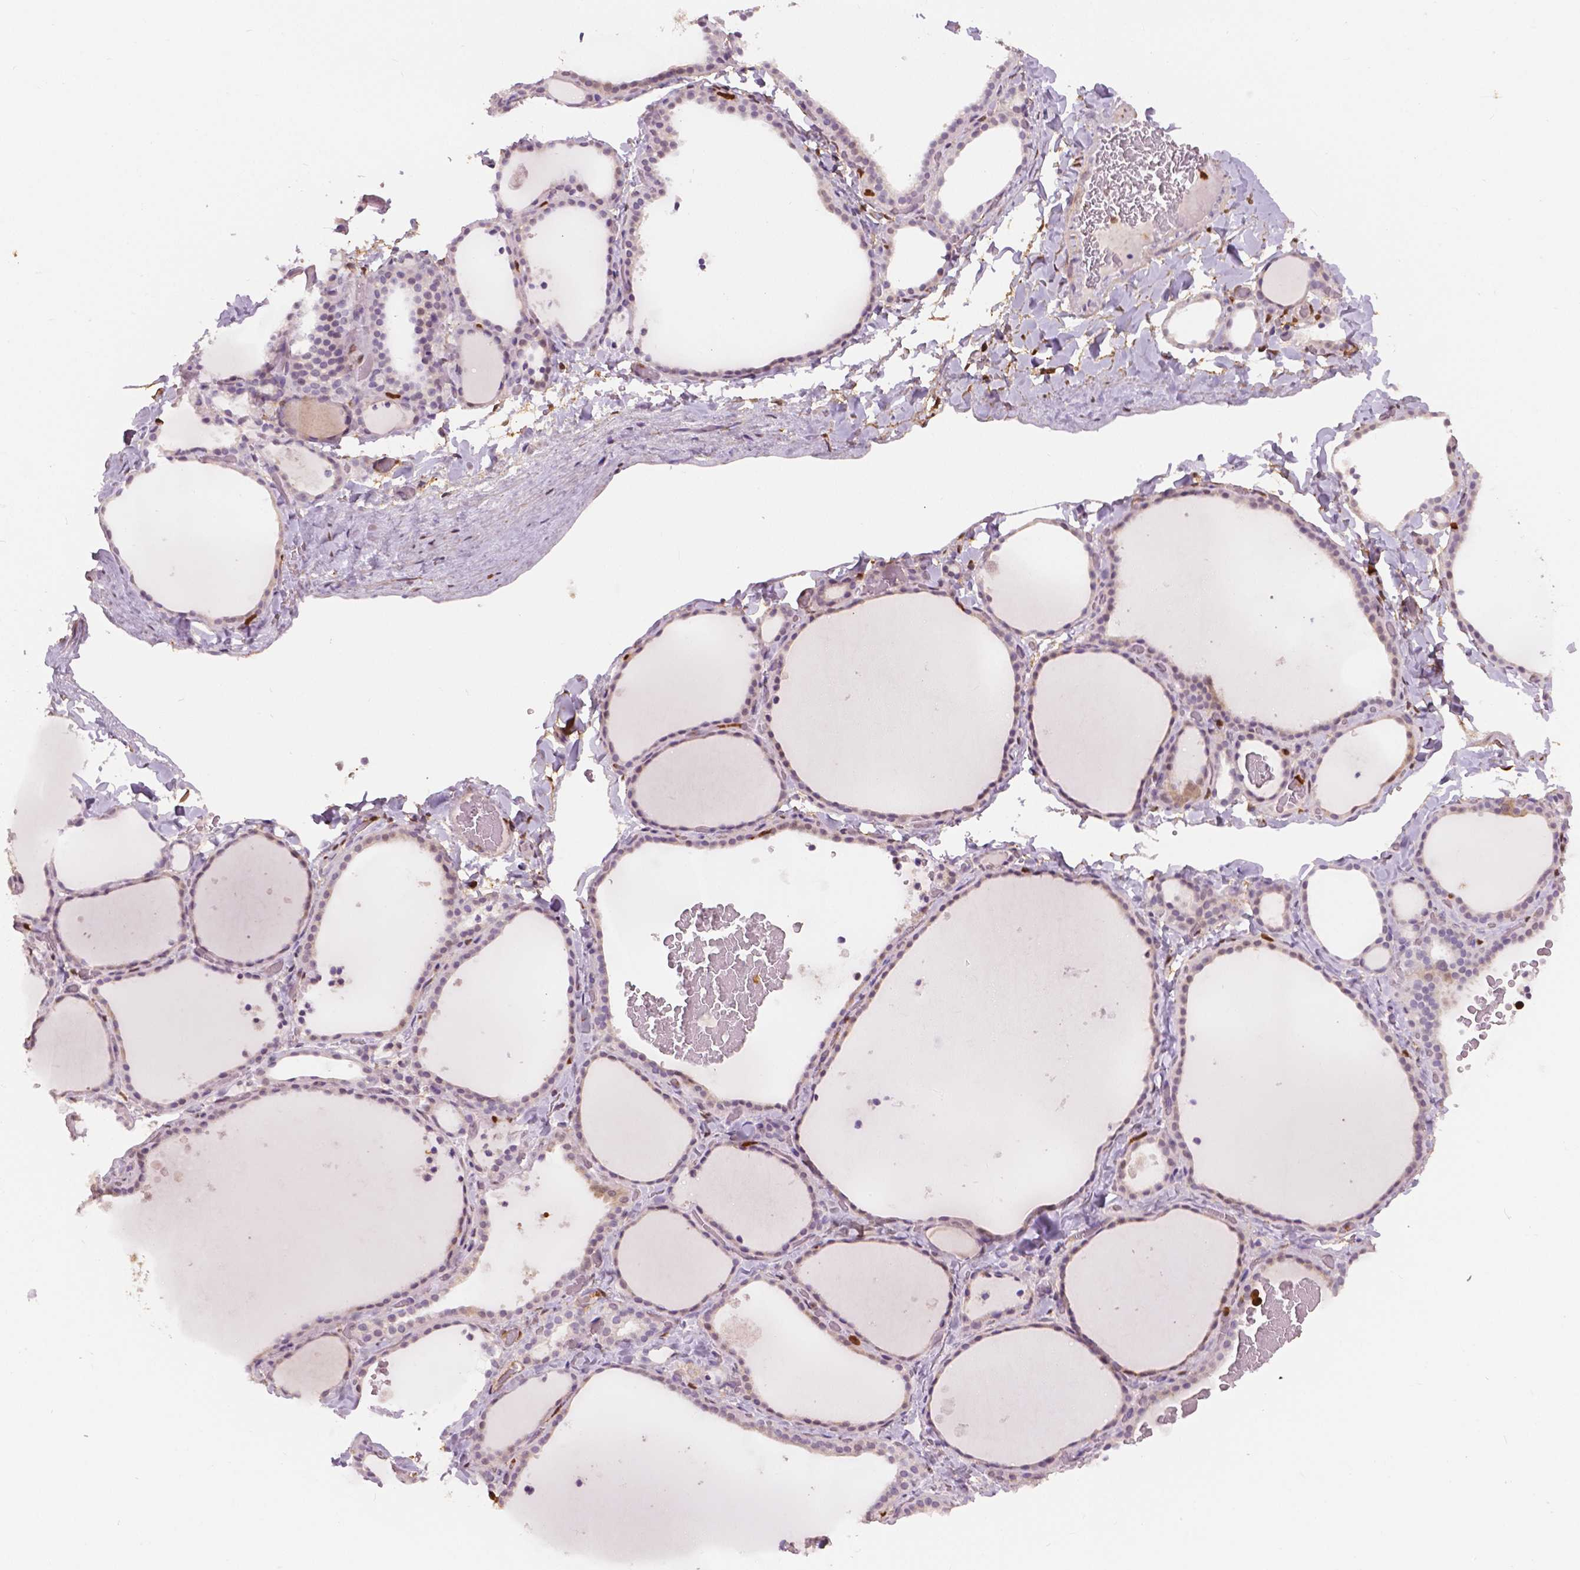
{"staining": {"intensity": "negative", "quantity": "none", "location": "none"}, "tissue": "thyroid gland", "cell_type": "Glandular cells", "image_type": "normal", "snomed": [{"axis": "morphology", "description": "Normal tissue, NOS"}, {"axis": "topography", "description": "Thyroid gland"}], "caption": "Immunohistochemistry image of benign thyroid gland: human thyroid gland stained with DAB (3,3'-diaminobenzidine) exhibits no significant protein expression in glandular cells.", "gene": "S100A4", "patient": {"sex": "female", "age": 22}}